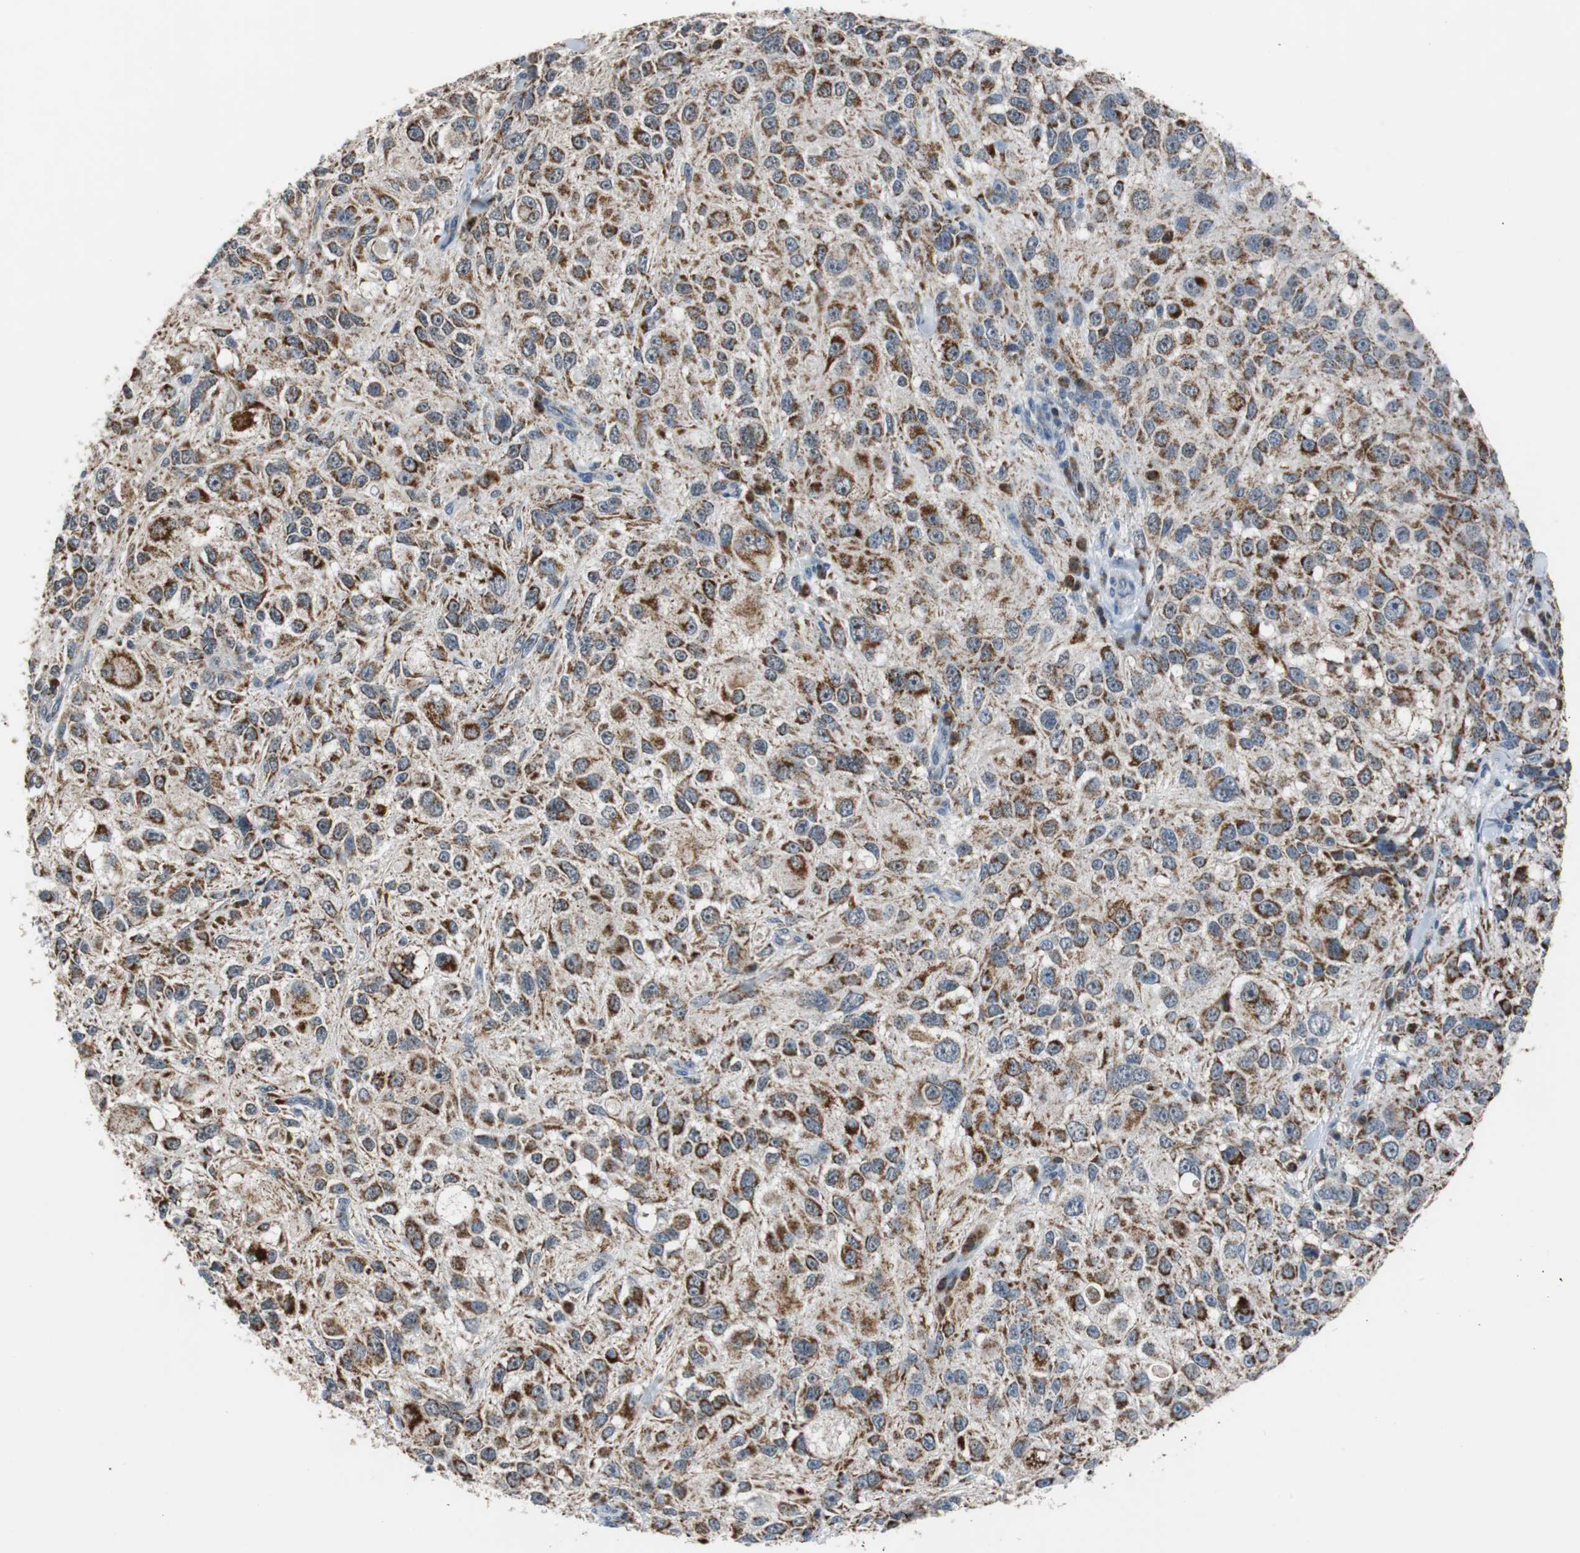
{"staining": {"intensity": "strong", "quantity": ">75%", "location": "cytoplasmic/membranous"}, "tissue": "melanoma", "cell_type": "Tumor cells", "image_type": "cancer", "snomed": [{"axis": "morphology", "description": "Necrosis, NOS"}, {"axis": "morphology", "description": "Malignant melanoma, NOS"}, {"axis": "topography", "description": "Skin"}], "caption": "A brown stain highlights strong cytoplasmic/membranous staining of a protein in human melanoma tumor cells. (DAB IHC with brightfield microscopy, high magnification).", "gene": "PITRM1", "patient": {"sex": "female", "age": 87}}